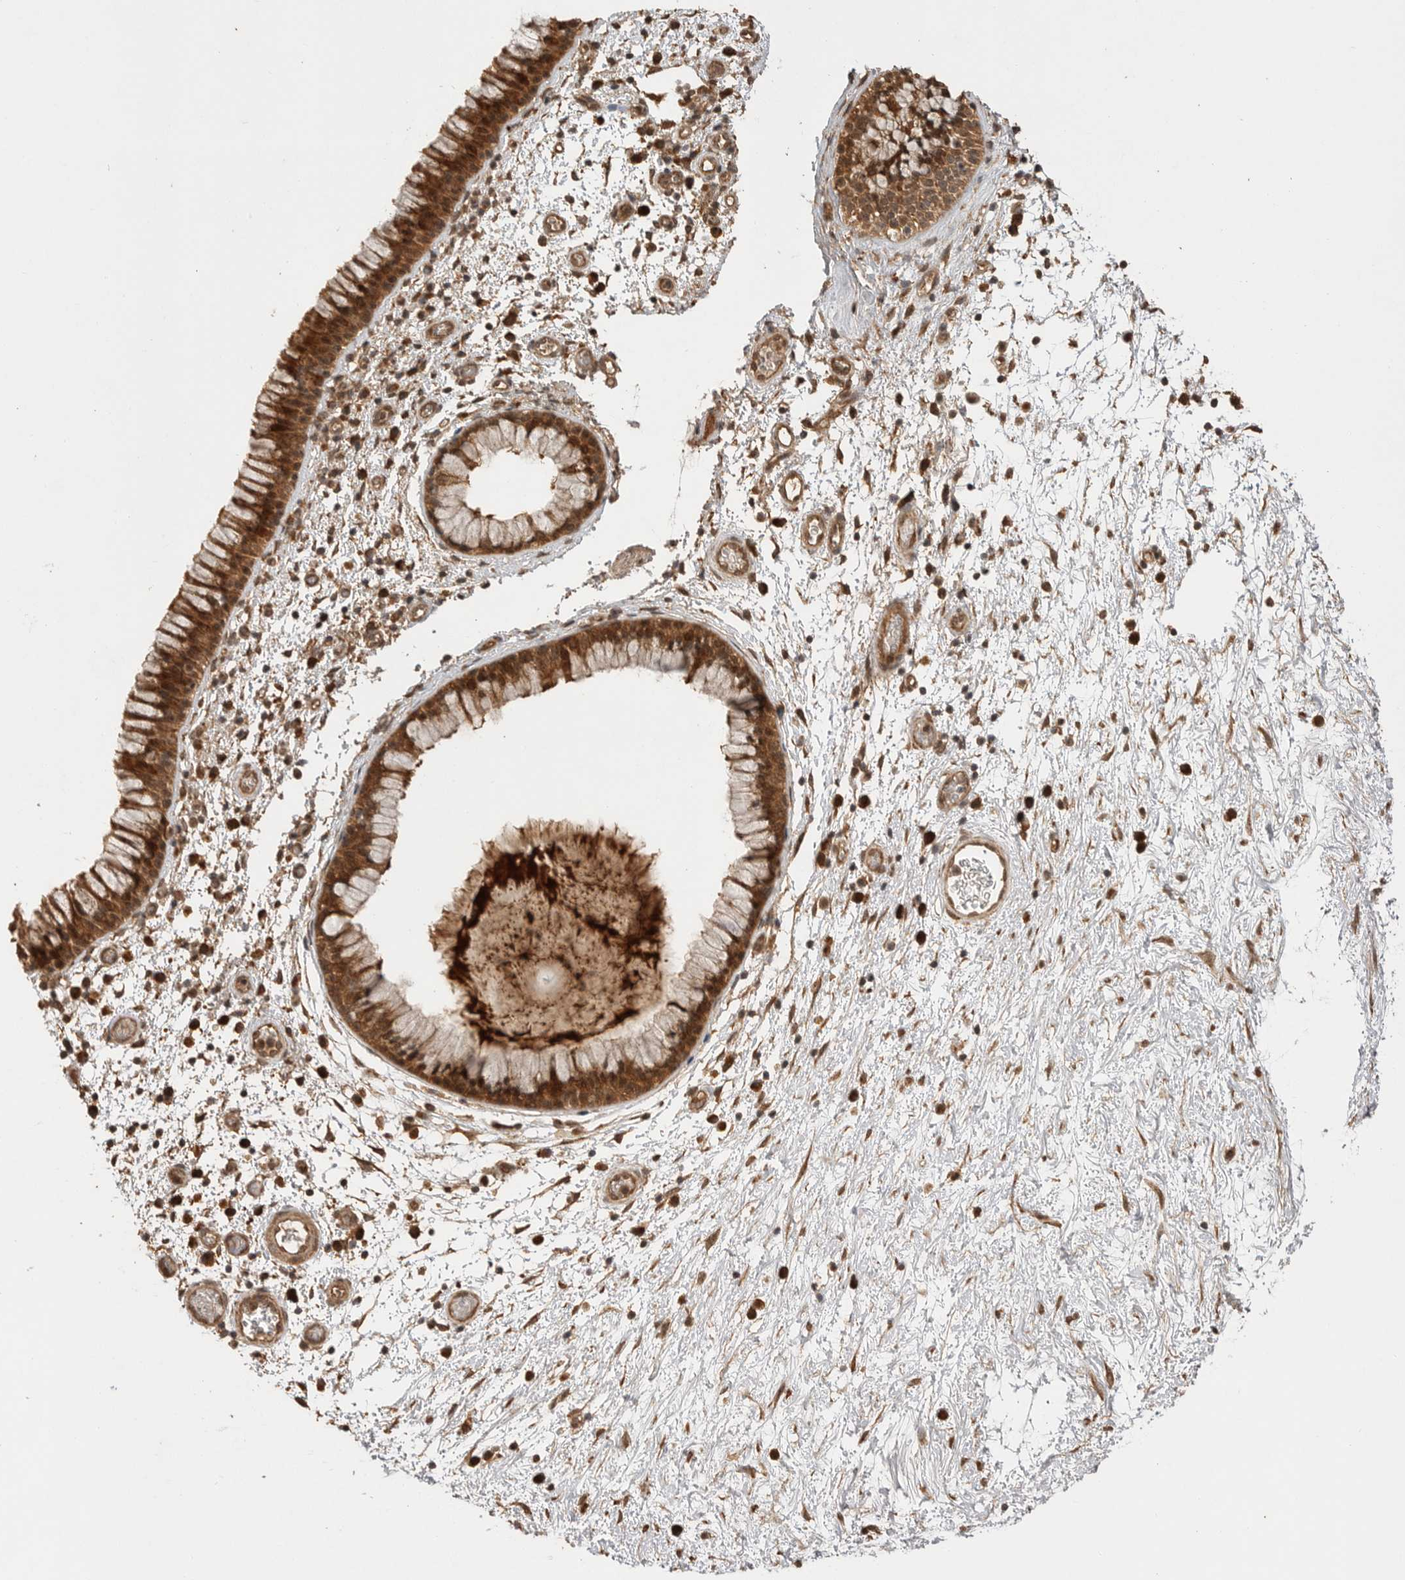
{"staining": {"intensity": "strong", "quantity": ">75%", "location": "cytoplasmic/membranous,nuclear"}, "tissue": "nasopharynx", "cell_type": "Respiratory epithelial cells", "image_type": "normal", "snomed": [{"axis": "morphology", "description": "Normal tissue, NOS"}, {"axis": "morphology", "description": "Inflammation, NOS"}, {"axis": "topography", "description": "Nasopharynx"}], "caption": "Brown immunohistochemical staining in unremarkable human nasopharynx displays strong cytoplasmic/membranous,nuclear positivity in approximately >75% of respiratory epithelial cells. Using DAB (3,3'-diaminobenzidine) (brown) and hematoxylin (blue) stains, captured at high magnification using brightfield microscopy.", "gene": "BOC", "patient": {"sex": "male", "age": 48}}